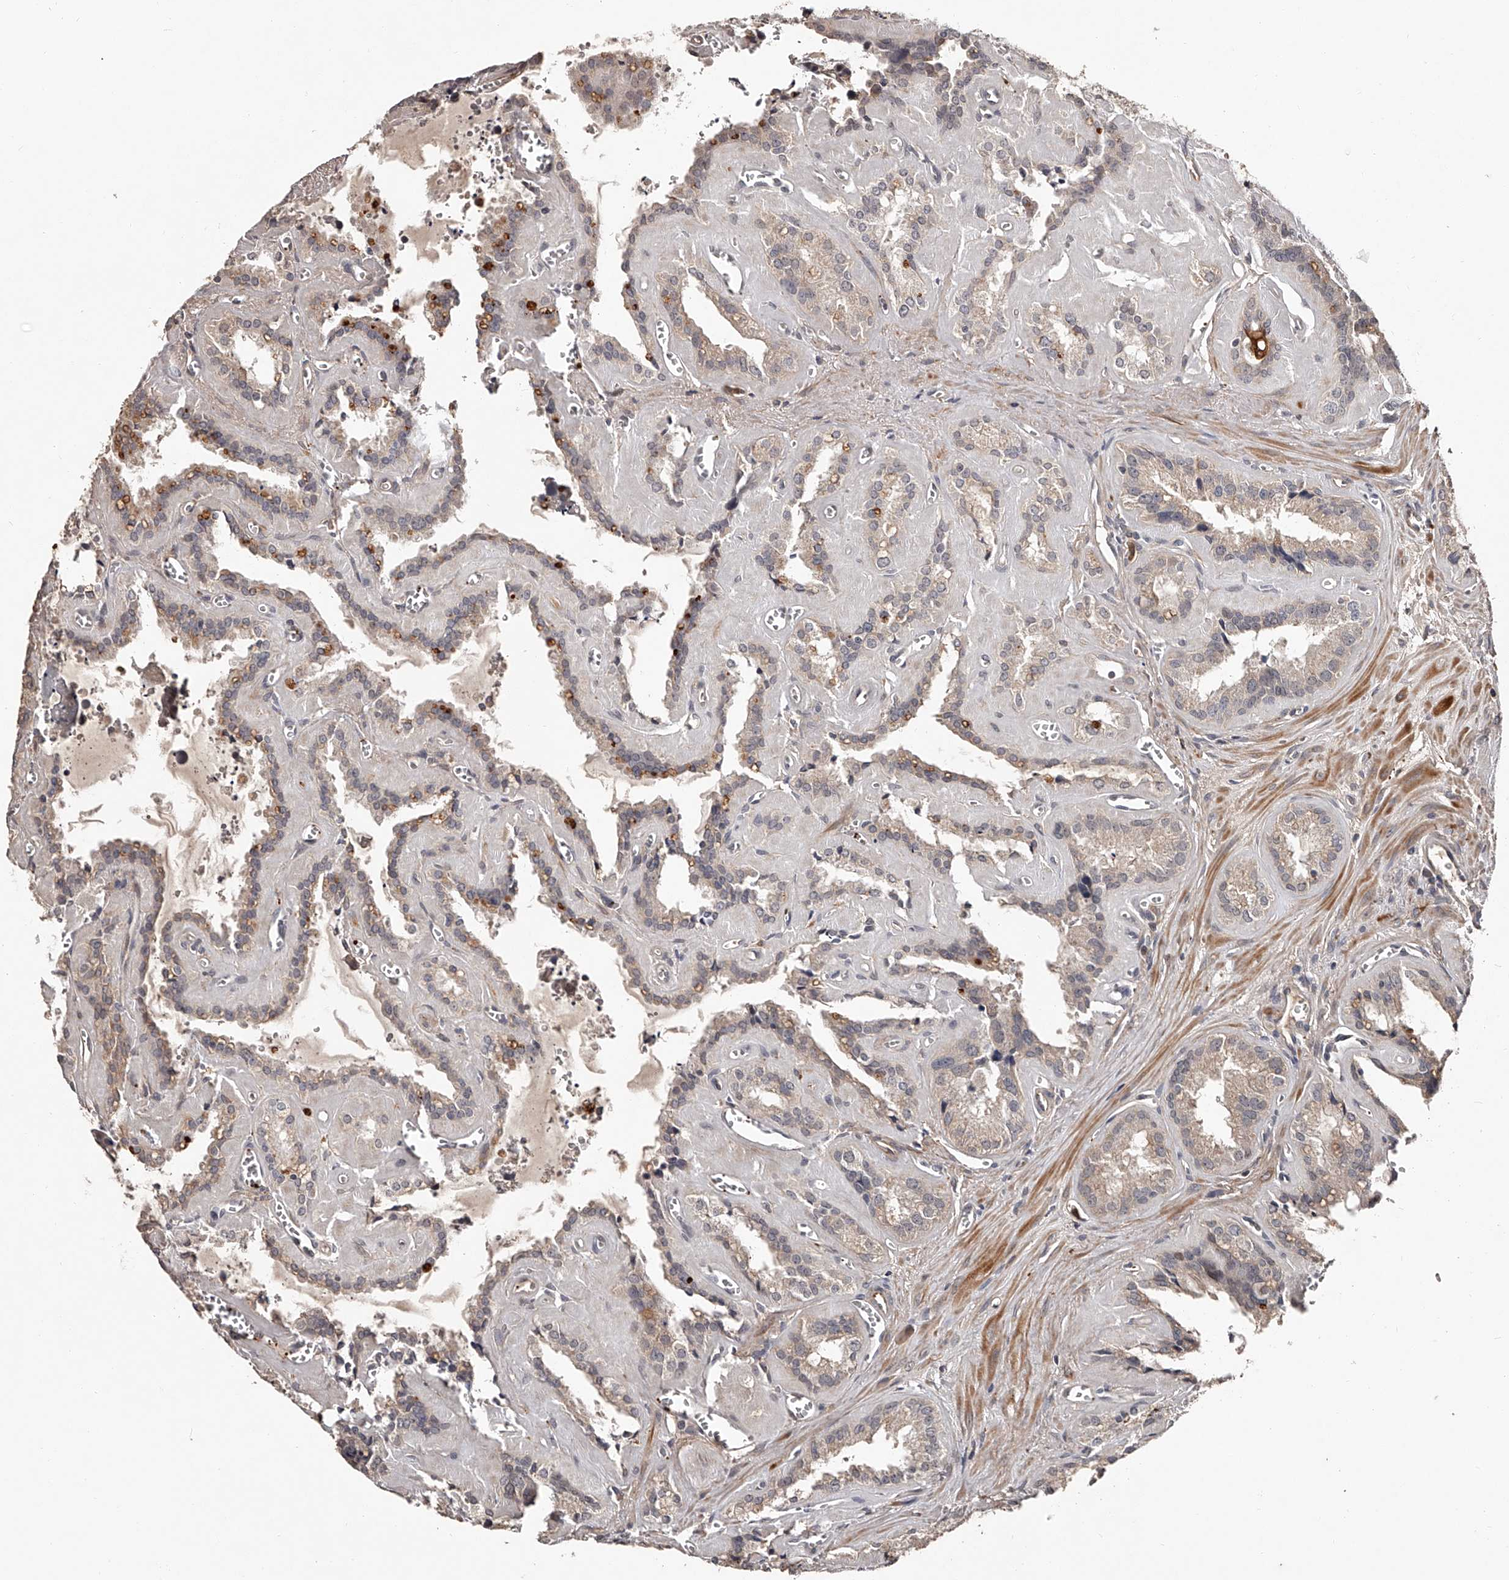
{"staining": {"intensity": "weak", "quantity": "25%-75%", "location": "cytoplasmic/membranous"}, "tissue": "seminal vesicle", "cell_type": "Glandular cells", "image_type": "normal", "snomed": [{"axis": "morphology", "description": "Normal tissue, NOS"}, {"axis": "topography", "description": "Prostate"}, {"axis": "topography", "description": "Seminal veicle"}], "caption": "Immunohistochemistry (IHC) of normal human seminal vesicle shows low levels of weak cytoplasmic/membranous expression in approximately 25%-75% of glandular cells. The protein is stained brown, and the nuclei are stained in blue (DAB IHC with brightfield microscopy, high magnification).", "gene": "URGCP", "patient": {"sex": "male", "age": 59}}